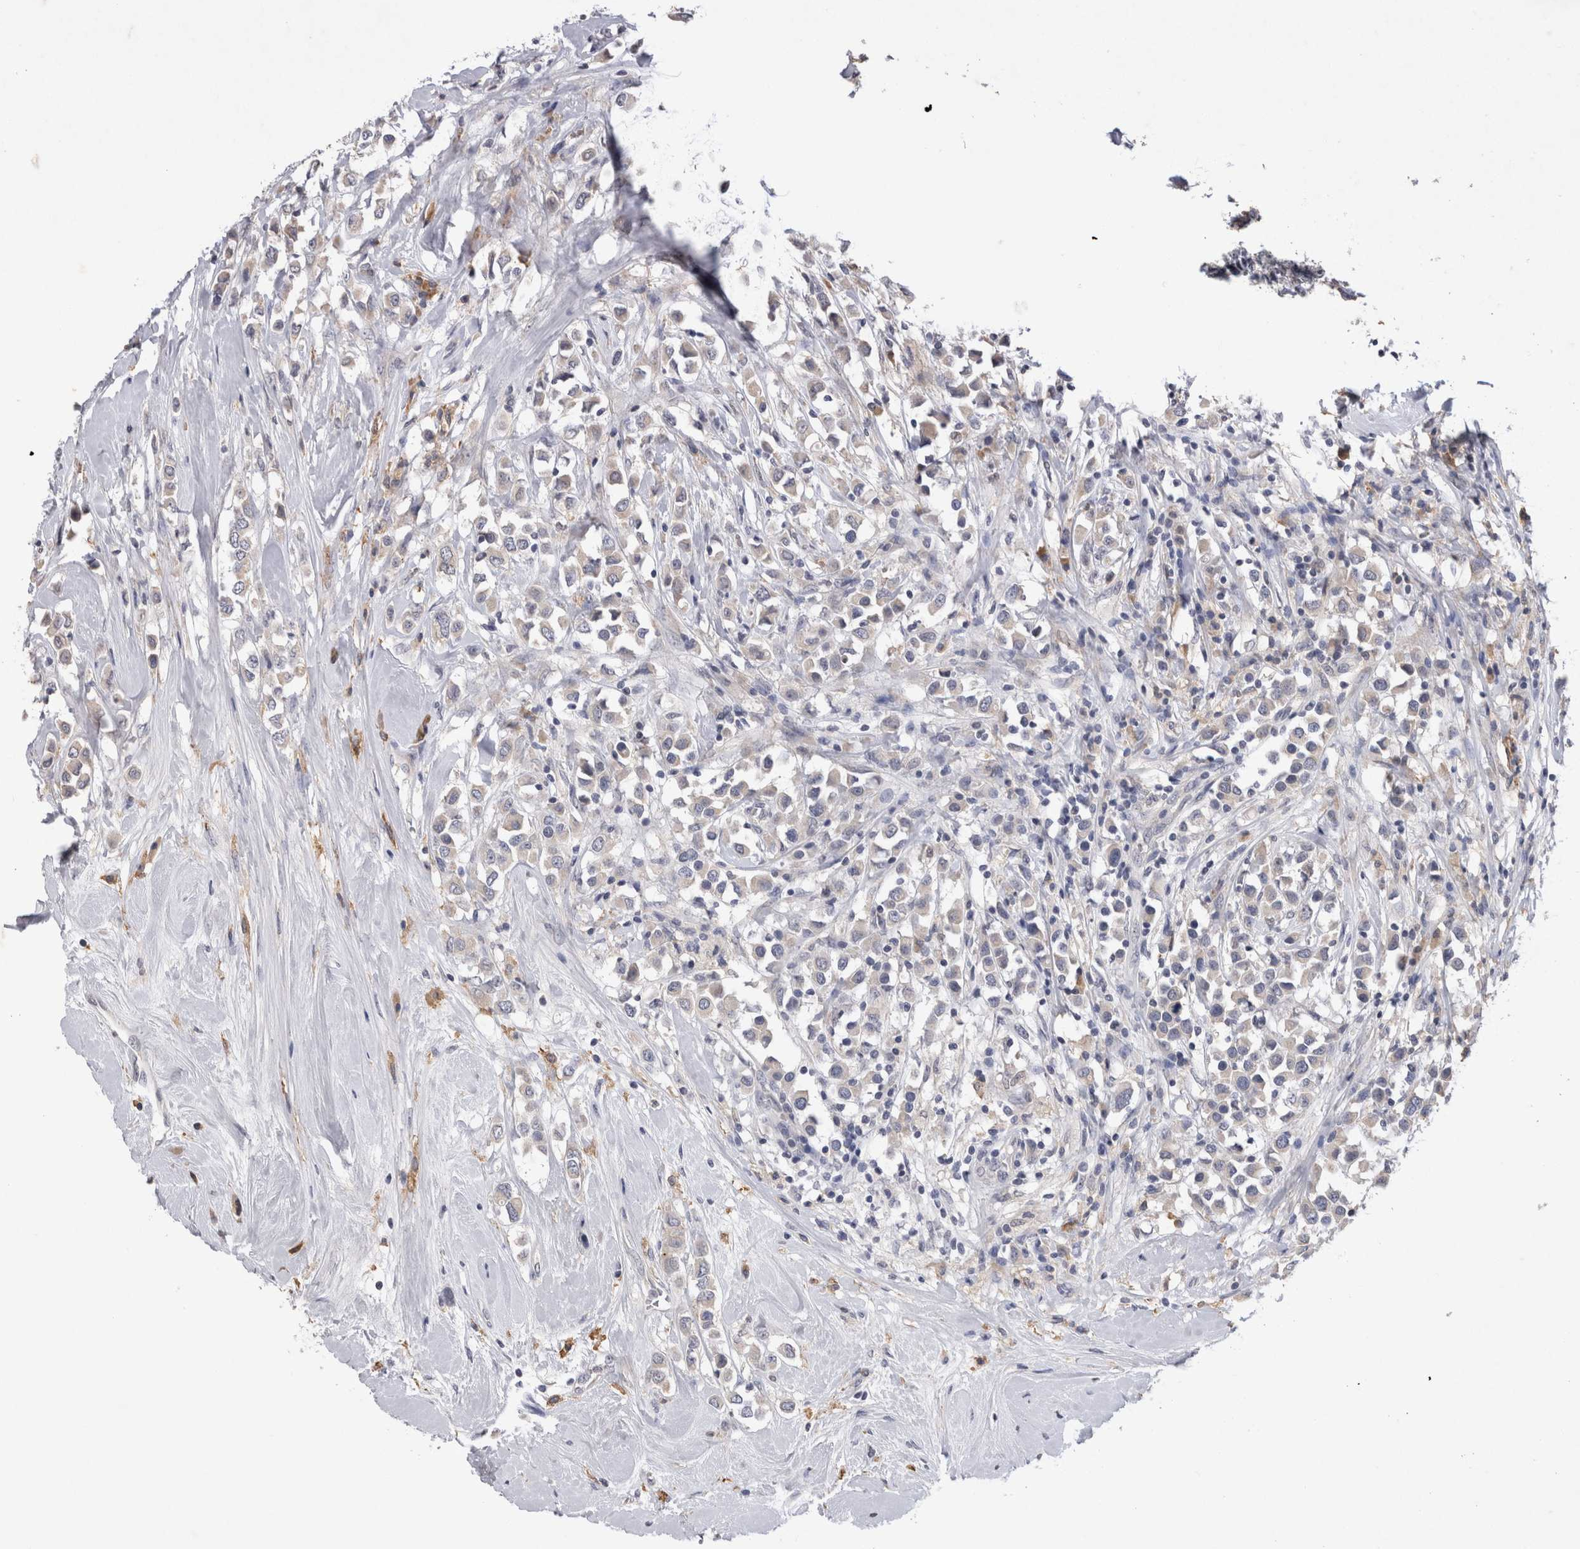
{"staining": {"intensity": "weak", "quantity": ">75%", "location": "cytoplasmic/membranous"}, "tissue": "breast cancer", "cell_type": "Tumor cells", "image_type": "cancer", "snomed": [{"axis": "morphology", "description": "Duct carcinoma"}, {"axis": "topography", "description": "Breast"}], "caption": "This is an image of immunohistochemistry (IHC) staining of intraductal carcinoma (breast), which shows weak positivity in the cytoplasmic/membranous of tumor cells.", "gene": "VSIG4", "patient": {"sex": "female", "age": 61}}